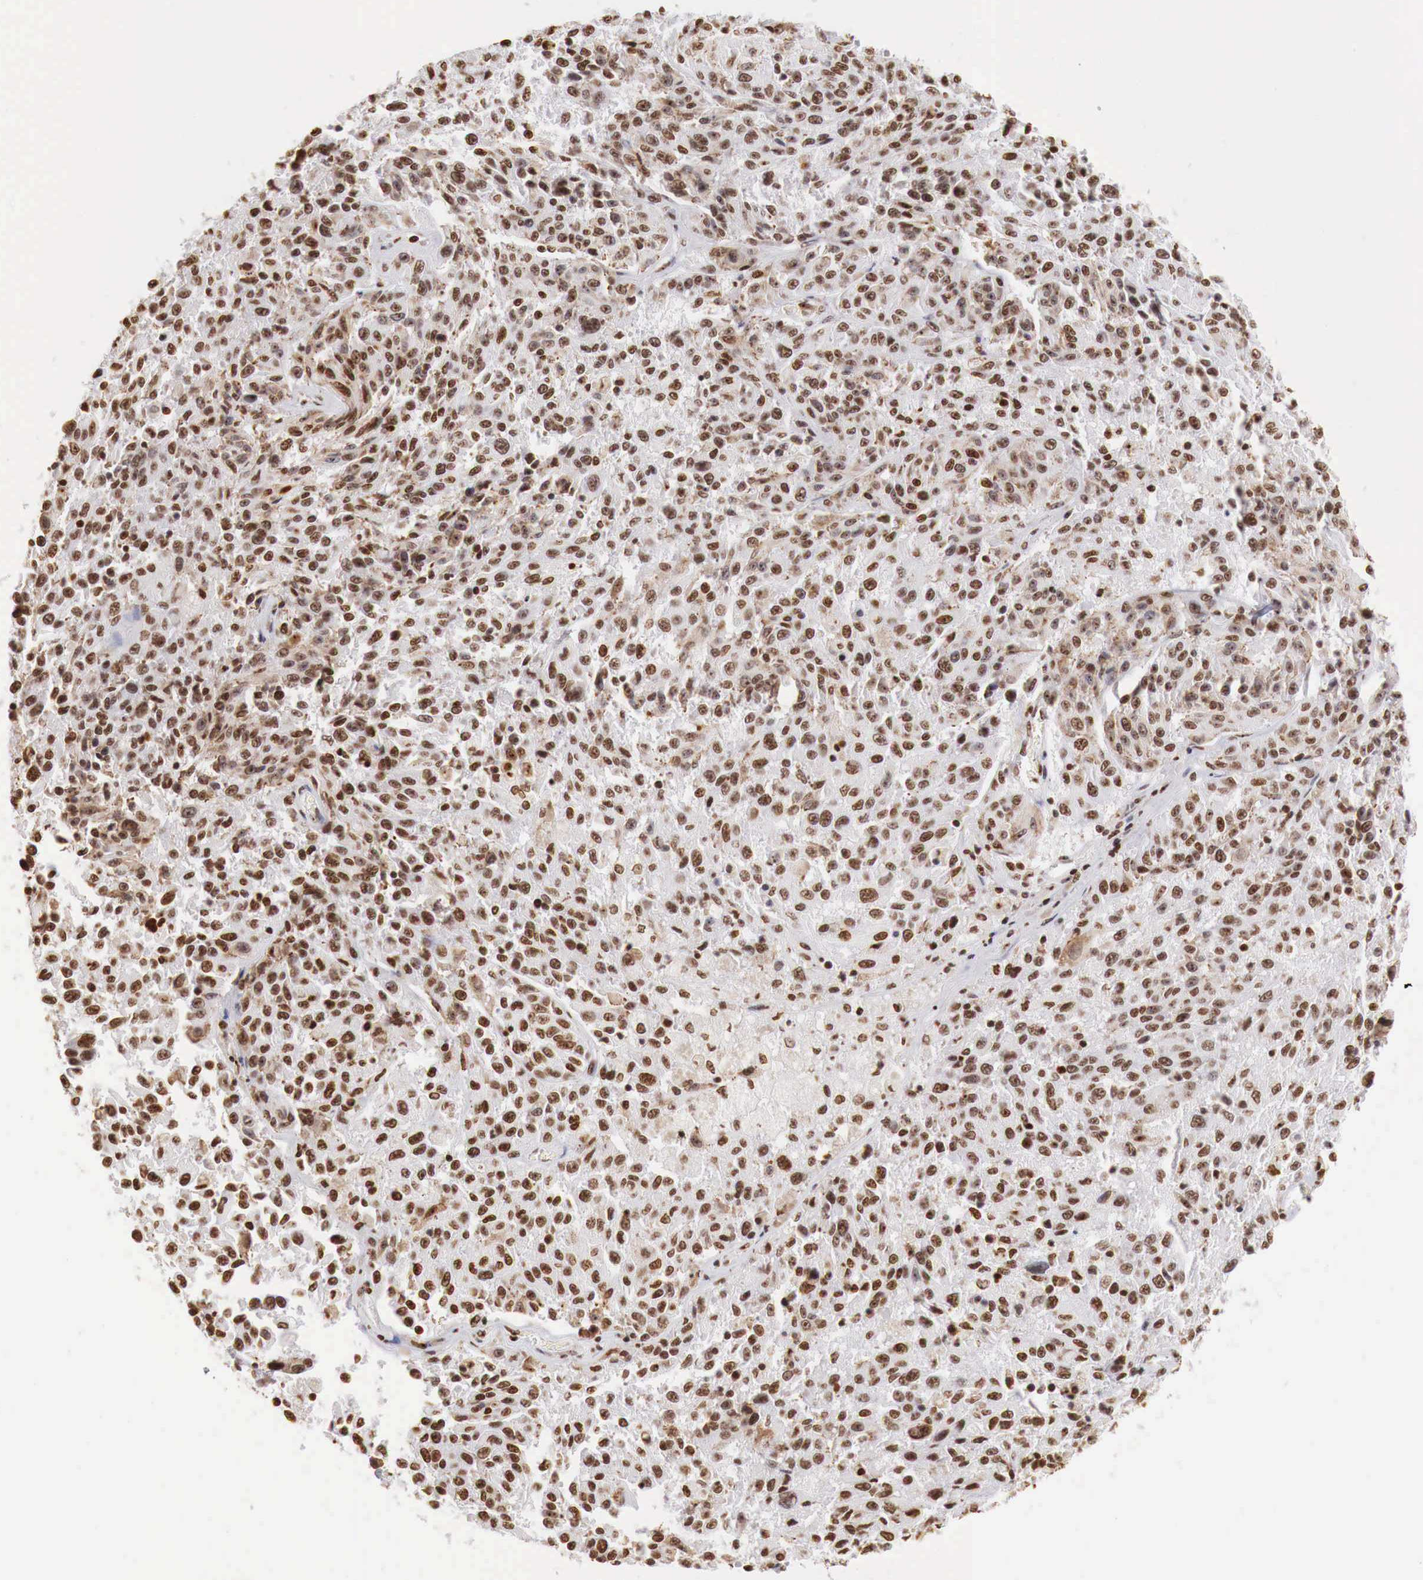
{"staining": {"intensity": "strong", "quantity": ">75%", "location": "nuclear"}, "tissue": "melanoma", "cell_type": "Tumor cells", "image_type": "cancer", "snomed": [{"axis": "morphology", "description": "Malignant melanoma, NOS"}, {"axis": "topography", "description": "Skin"}], "caption": "Melanoma stained with immunohistochemistry exhibits strong nuclear staining in approximately >75% of tumor cells.", "gene": "DKC1", "patient": {"sex": "female", "age": 77}}